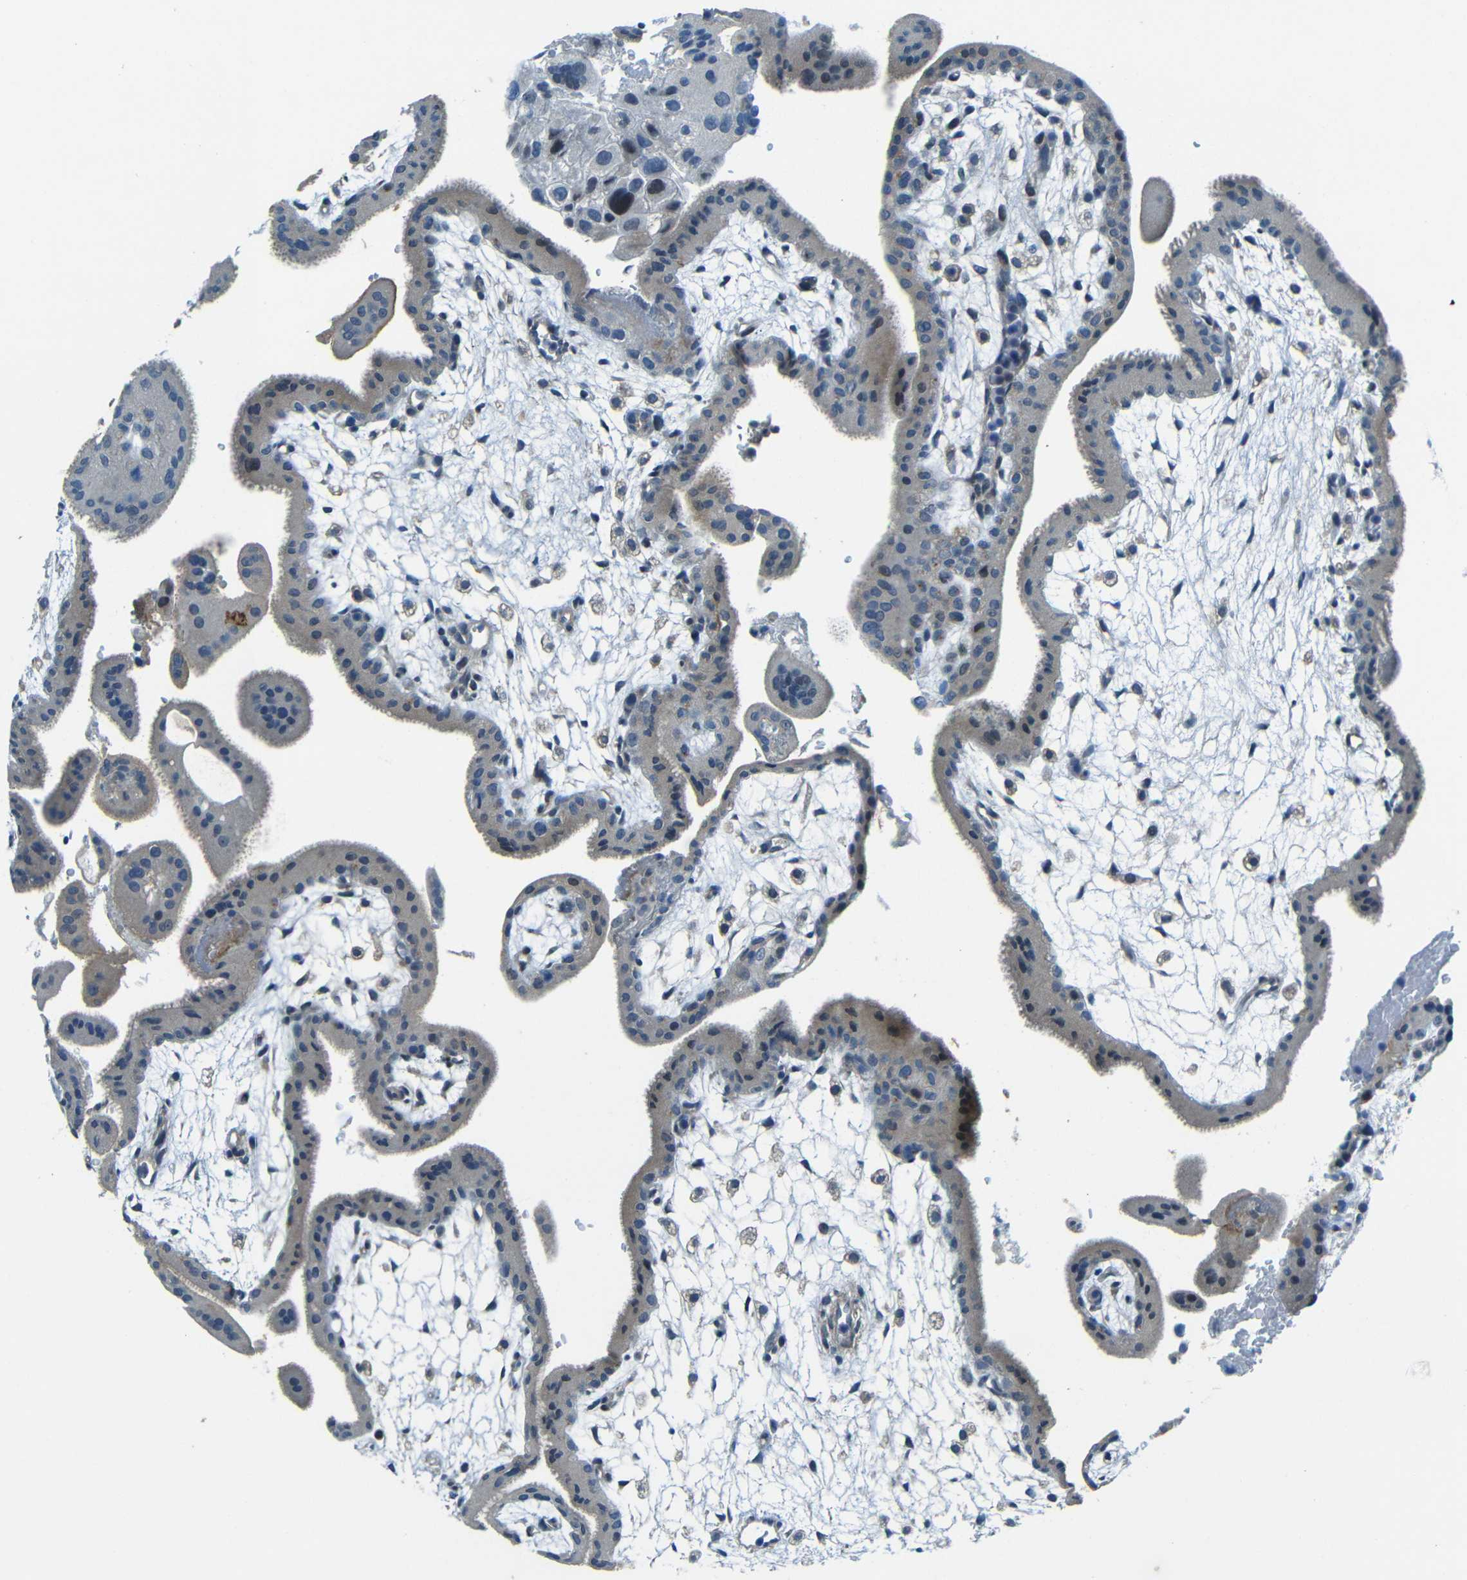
{"staining": {"intensity": "negative", "quantity": "none", "location": "none"}, "tissue": "placenta", "cell_type": "Trophoblastic cells", "image_type": "normal", "snomed": [{"axis": "morphology", "description": "Normal tissue, NOS"}, {"axis": "topography", "description": "Placenta"}], "caption": "IHC histopathology image of unremarkable human placenta stained for a protein (brown), which exhibits no staining in trophoblastic cells.", "gene": "ANKRD22", "patient": {"sex": "female", "age": 35}}